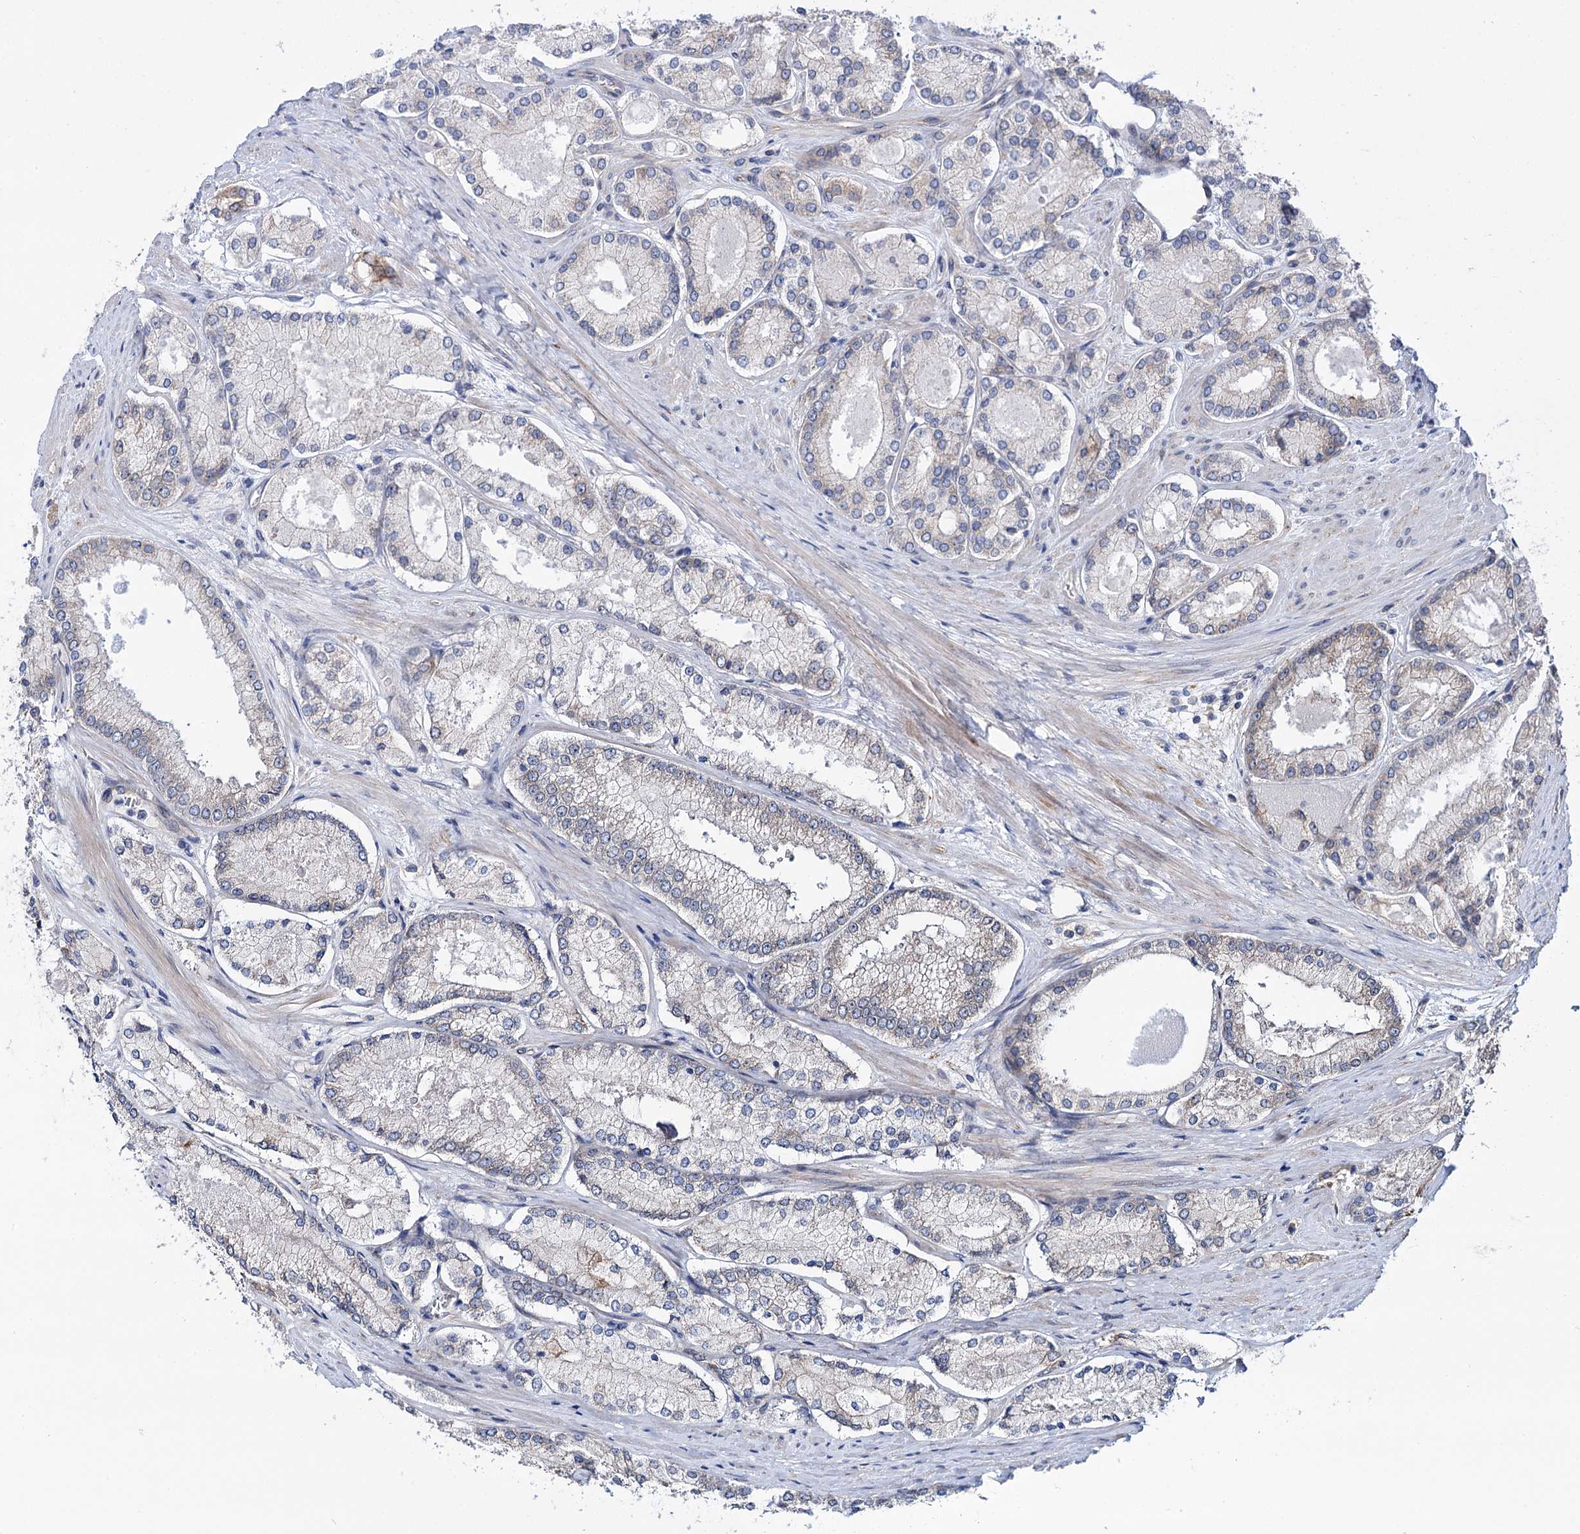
{"staining": {"intensity": "negative", "quantity": "none", "location": "none"}, "tissue": "prostate cancer", "cell_type": "Tumor cells", "image_type": "cancer", "snomed": [{"axis": "morphology", "description": "Adenocarcinoma, Low grade"}, {"axis": "topography", "description": "Prostate"}], "caption": "A micrograph of prostate cancer (low-grade adenocarcinoma) stained for a protein shows no brown staining in tumor cells. Nuclei are stained in blue.", "gene": "PTDSS2", "patient": {"sex": "male", "age": 74}}